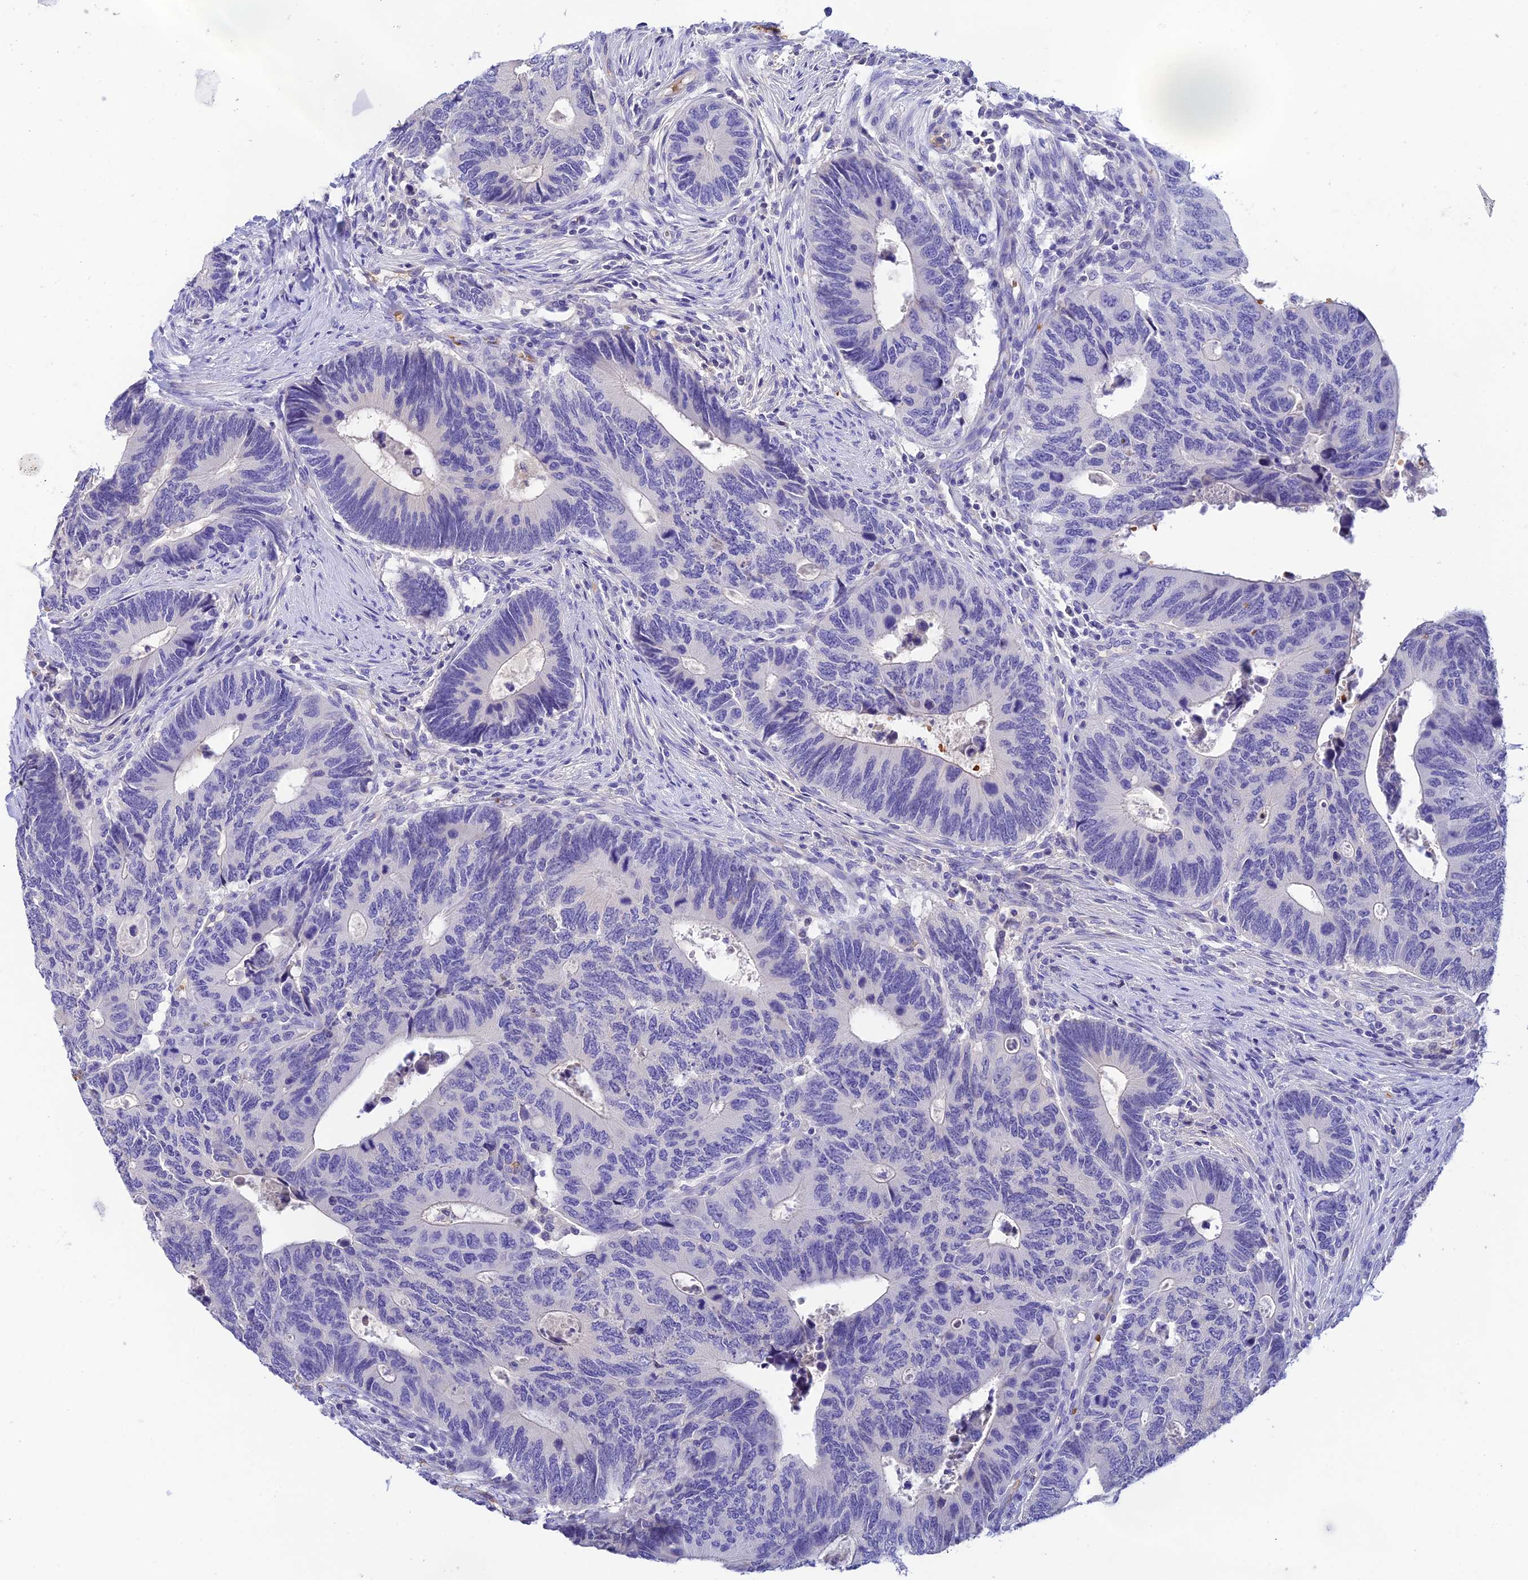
{"staining": {"intensity": "negative", "quantity": "none", "location": "none"}, "tissue": "colorectal cancer", "cell_type": "Tumor cells", "image_type": "cancer", "snomed": [{"axis": "morphology", "description": "Adenocarcinoma, NOS"}, {"axis": "topography", "description": "Colon"}], "caption": "This is an immunohistochemistry image of colorectal cancer (adenocarcinoma). There is no positivity in tumor cells.", "gene": "HDHD2", "patient": {"sex": "male", "age": 87}}